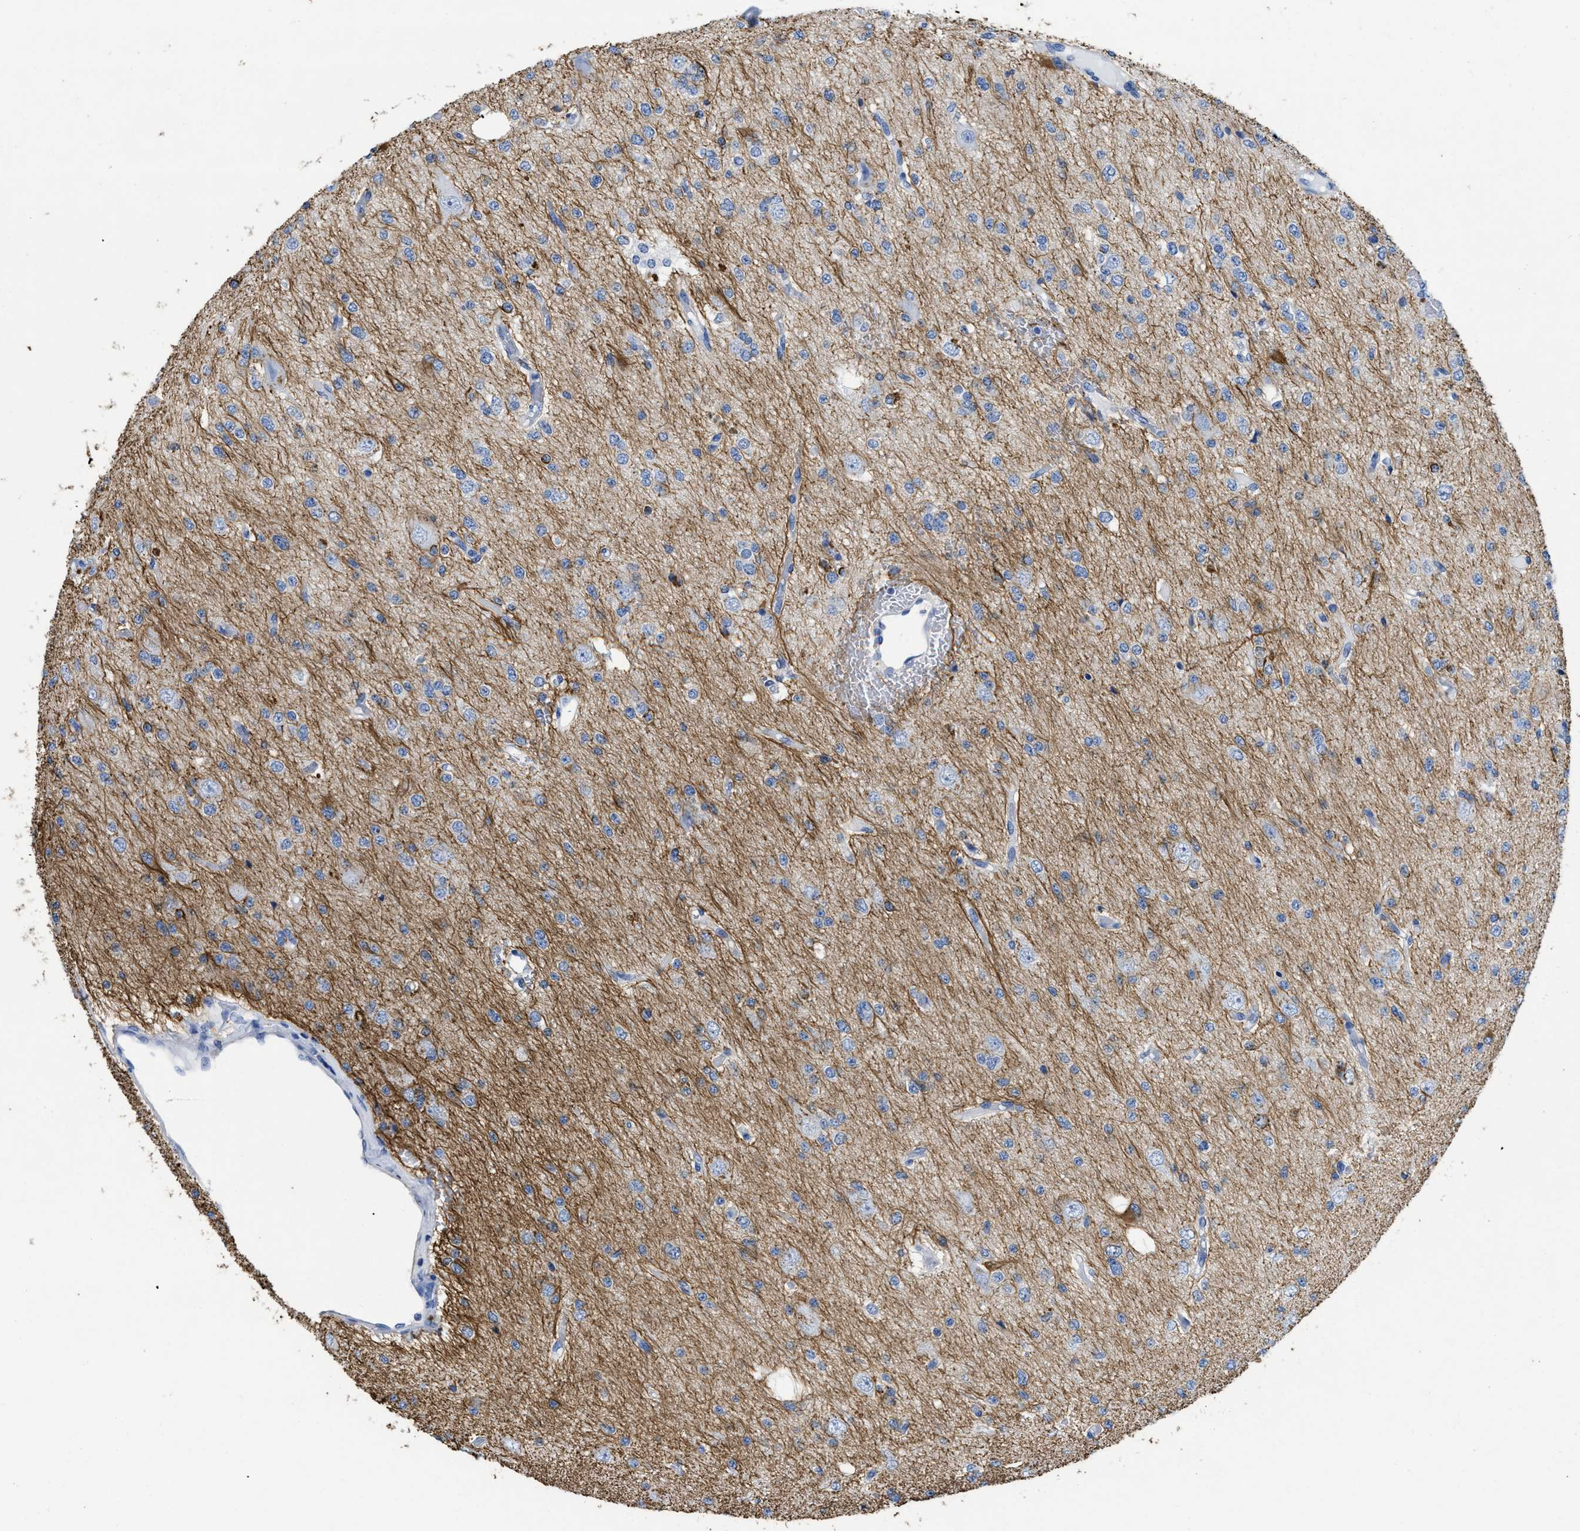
{"staining": {"intensity": "strong", "quantity": "<25%", "location": "cytoplasmic/membranous"}, "tissue": "glioma", "cell_type": "Tumor cells", "image_type": "cancer", "snomed": [{"axis": "morphology", "description": "Glioma, malignant, Low grade"}, {"axis": "topography", "description": "Brain"}], "caption": "A medium amount of strong cytoplasmic/membranous staining is seen in about <25% of tumor cells in glioma tissue.", "gene": "DLC1", "patient": {"sex": "male", "age": 38}}